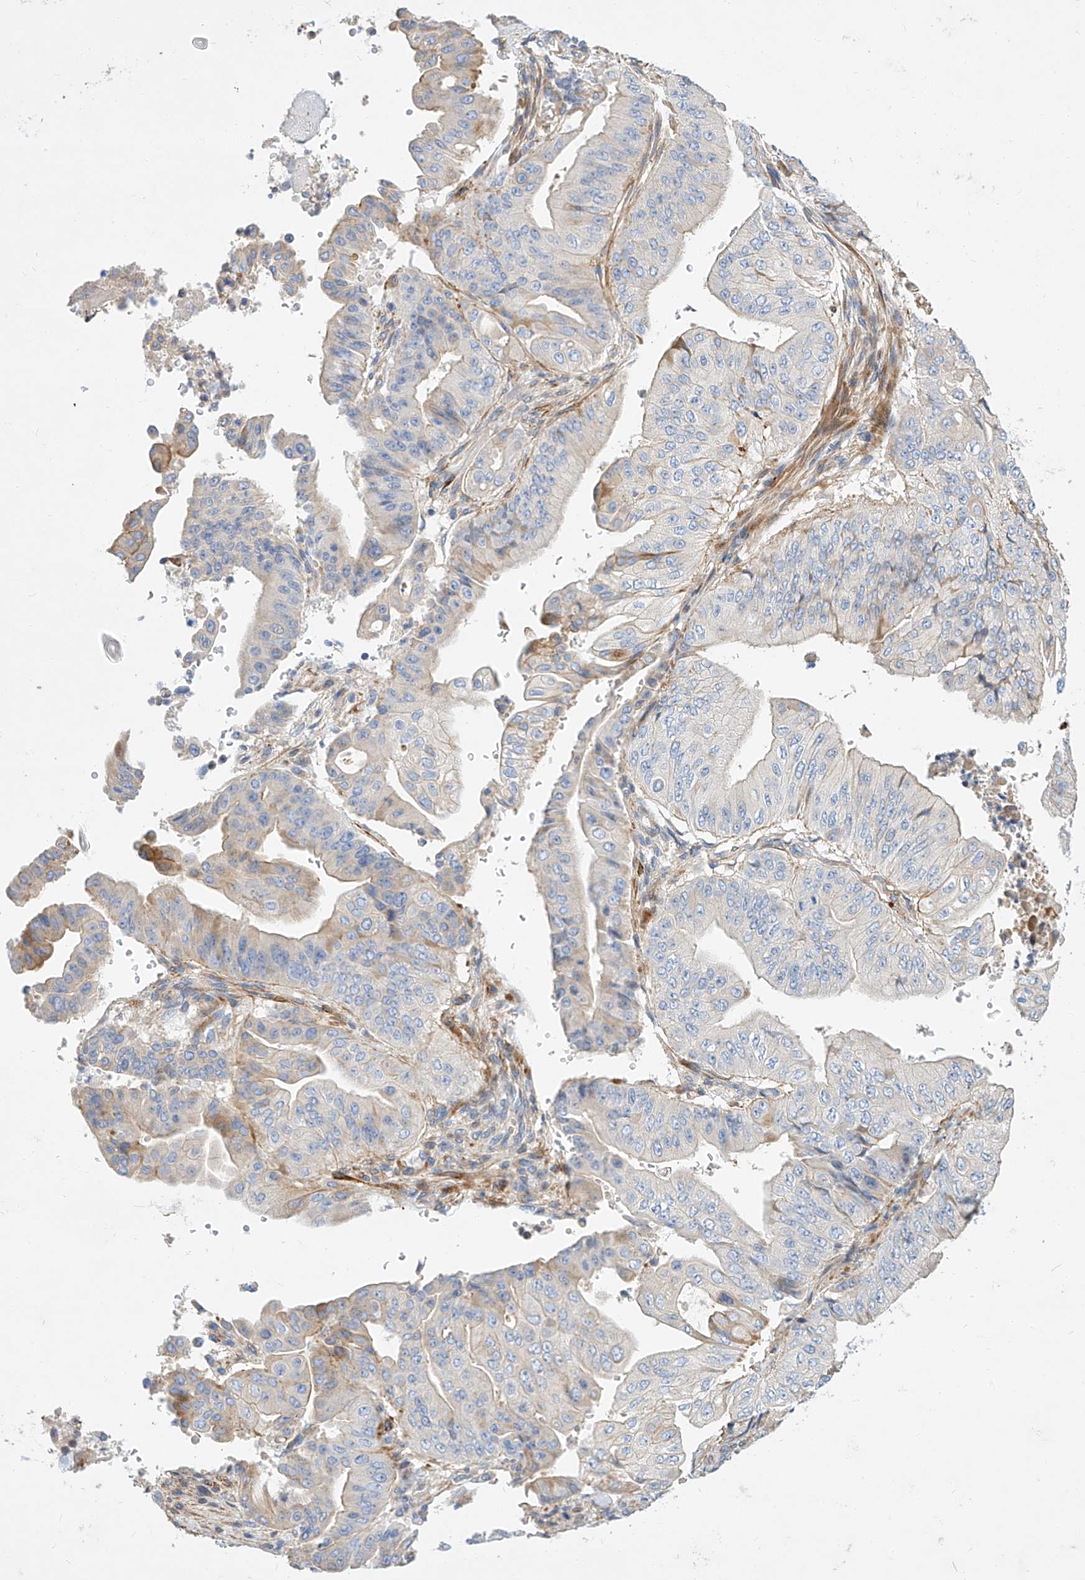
{"staining": {"intensity": "negative", "quantity": "none", "location": "none"}, "tissue": "pancreatic cancer", "cell_type": "Tumor cells", "image_type": "cancer", "snomed": [{"axis": "morphology", "description": "Adenocarcinoma, NOS"}, {"axis": "topography", "description": "Pancreas"}], "caption": "The immunohistochemistry (IHC) image has no significant positivity in tumor cells of pancreatic adenocarcinoma tissue.", "gene": "KCNH5", "patient": {"sex": "female", "age": 77}}